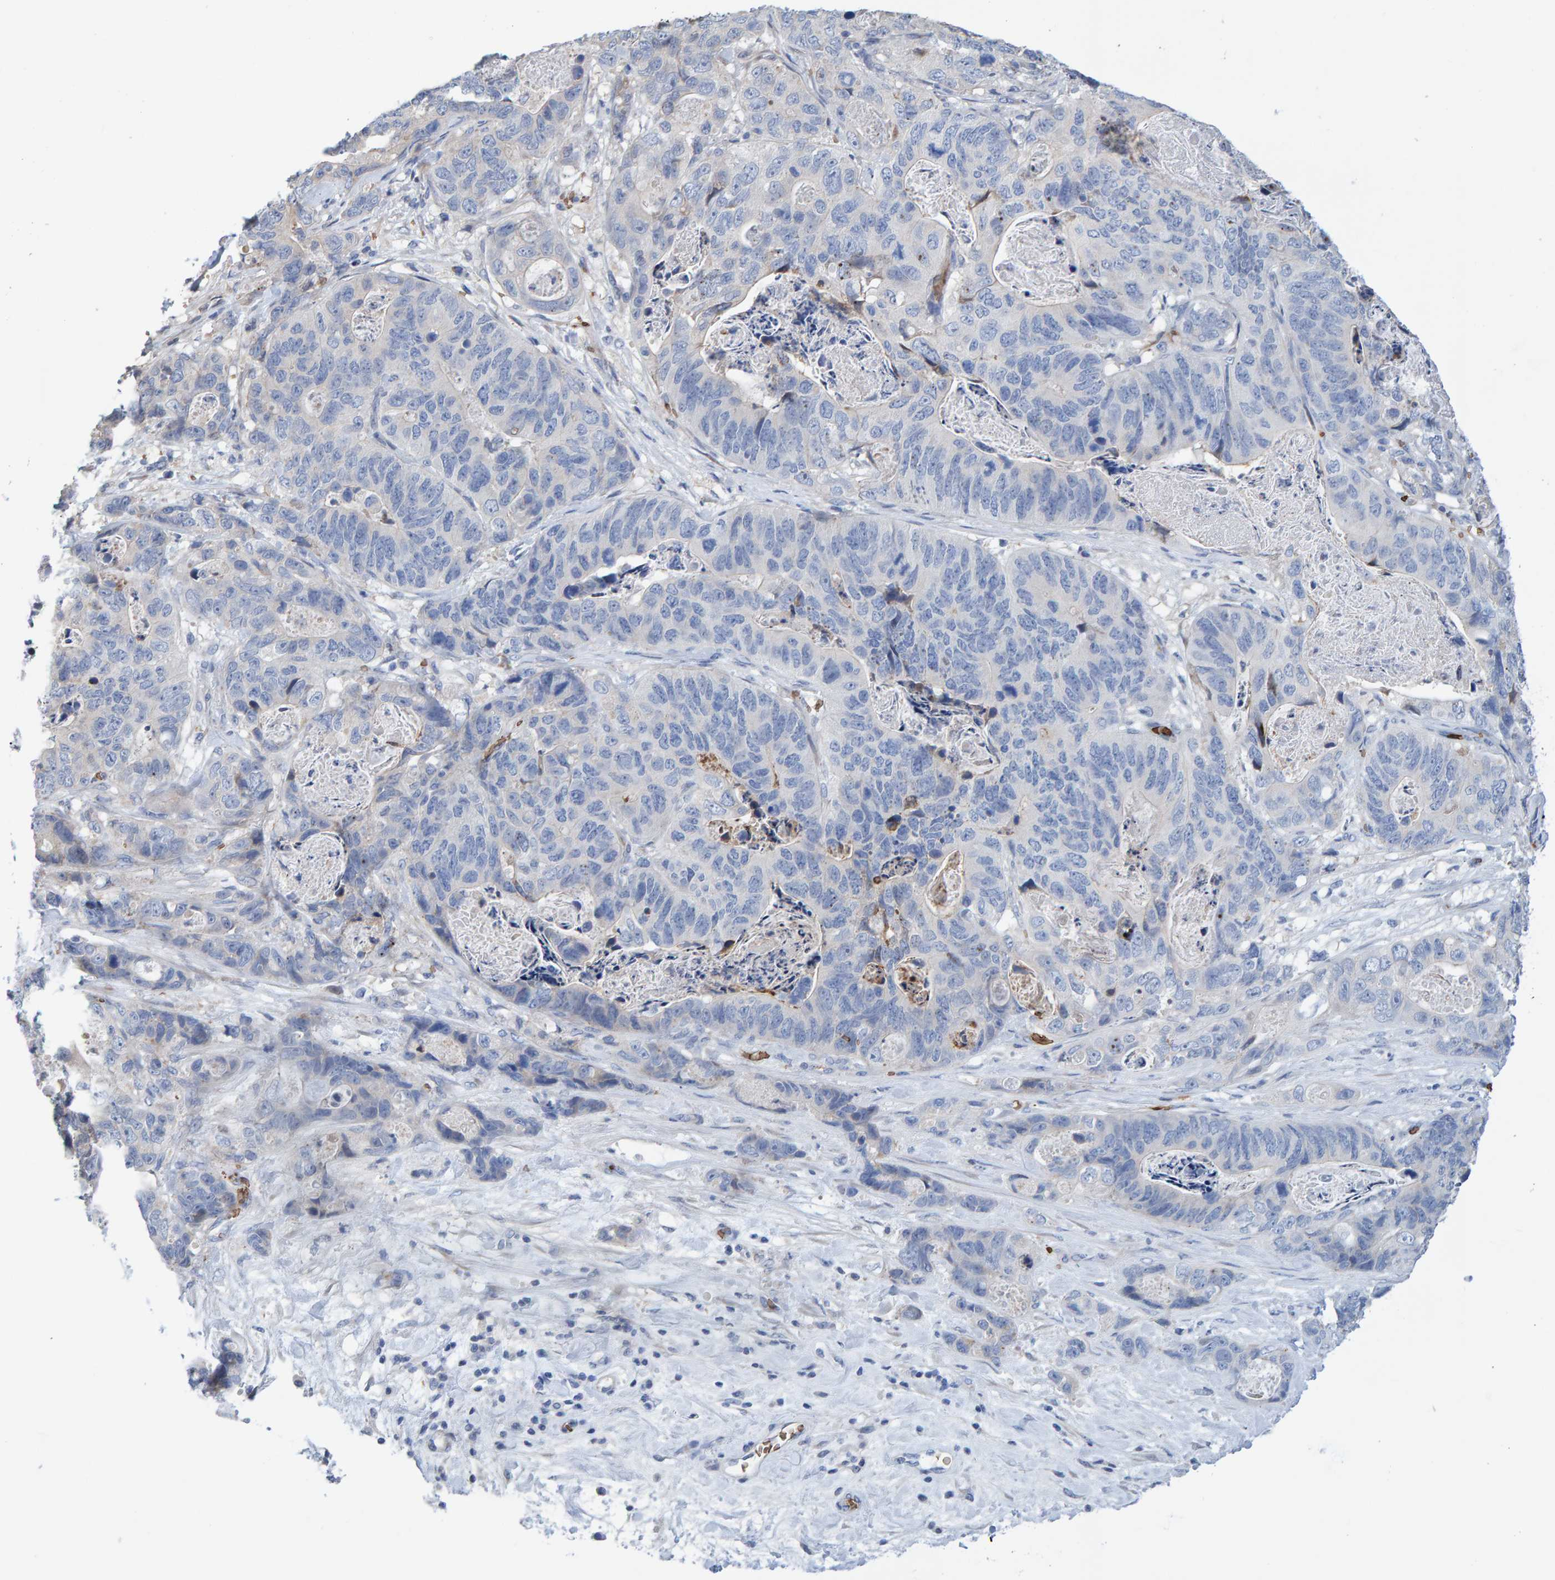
{"staining": {"intensity": "negative", "quantity": "none", "location": "none"}, "tissue": "stomach cancer", "cell_type": "Tumor cells", "image_type": "cancer", "snomed": [{"axis": "morphology", "description": "Normal tissue, NOS"}, {"axis": "morphology", "description": "Adenocarcinoma, NOS"}, {"axis": "topography", "description": "Stomach"}], "caption": "Photomicrograph shows no significant protein positivity in tumor cells of adenocarcinoma (stomach). (Brightfield microscopy of DAB immunohistochemistry (IHC) at high magnification).", "gene": "VPS9D1", "patient": {"sex": "female", "age": 89}}